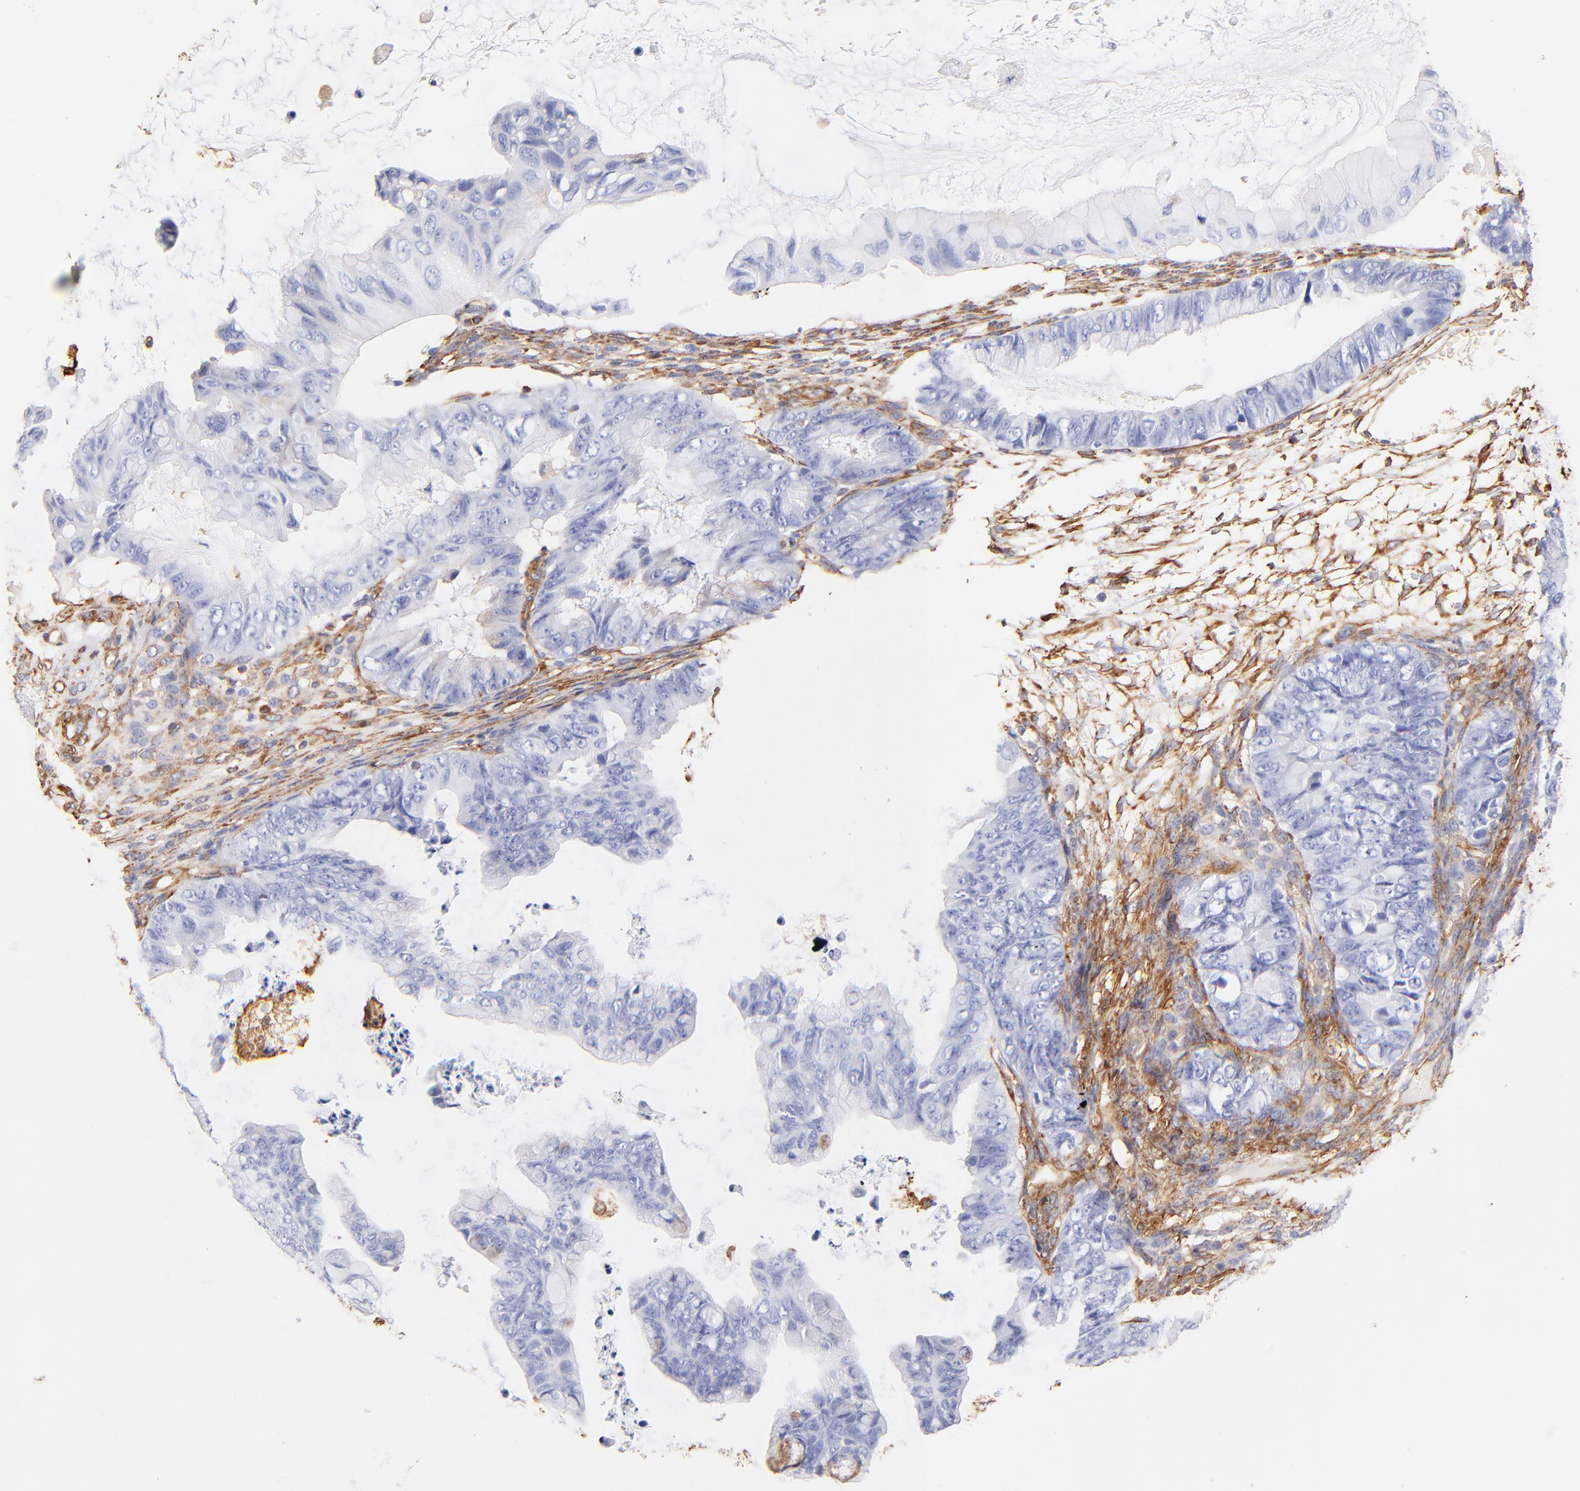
{"staining": {"intensity": "negative", "quantity": "none", "location": "none"}, "tissue": "ovarian cancer", "cell_type": "Tumor cells", "image_type": "cancer", "snomed": [{"axis": "morphology", "description": "Cystadenocarcinoma, mucinous, NOS"}, {"axis": "topography", "description": "Ovary"}], "caption": "There is no significant staining in tumor cells of ovarian cancer.", "gene": "FLNA", "patient": {"sex": "female", "age": 36}}